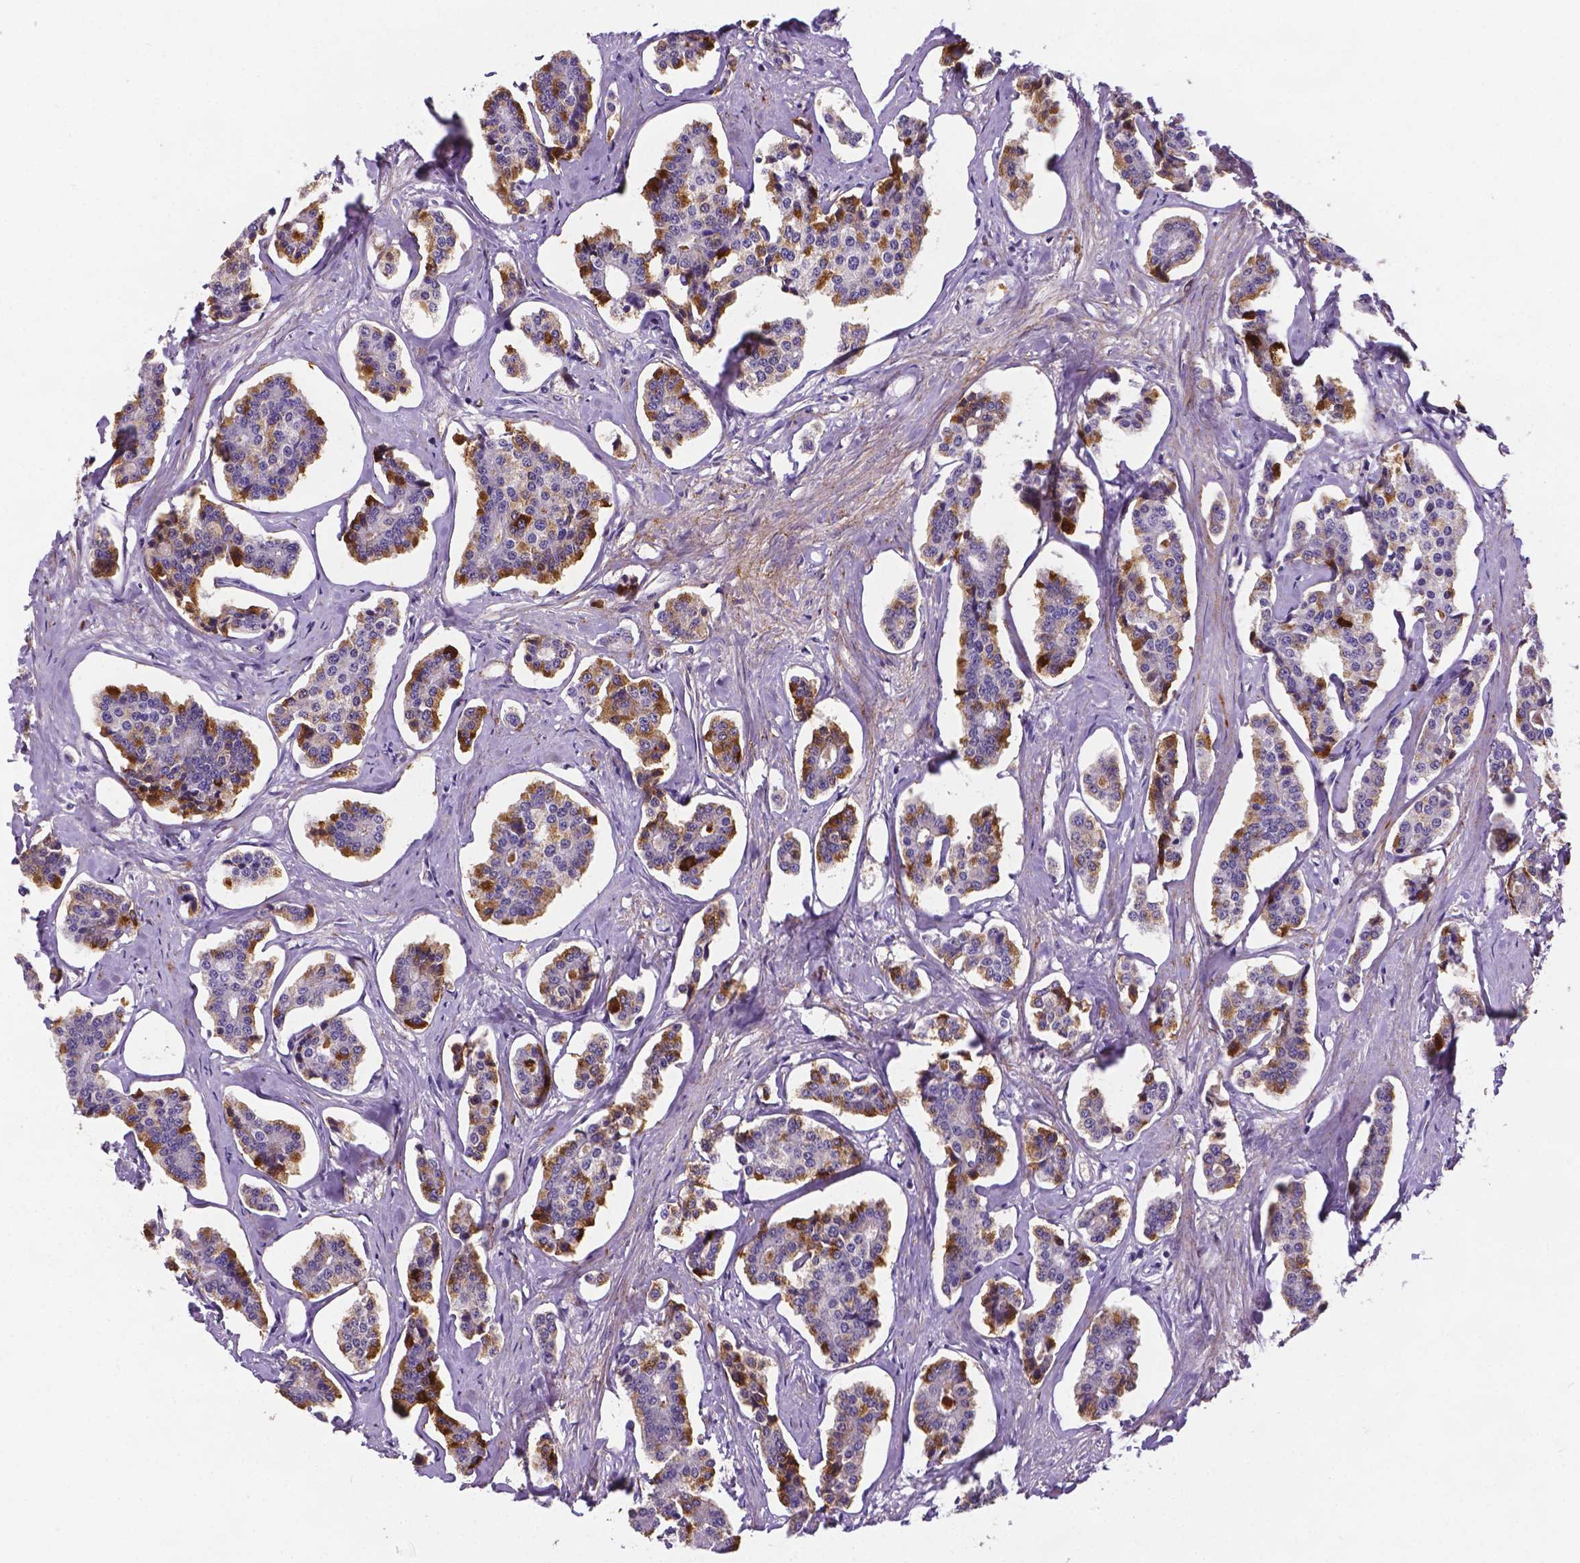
{"staining": {"intensity": "moderate", "quantity": "<25%", "location": "cytoplasmic/membranous"}, "tissue": "carcinoid", "cell_type": "Tumor cells", "image_type": "cancer", "snomed": [{"axis": "morphology", "description": "Carcinoid, malignant, NOS"}, {"axis": "topography", "description": "Small intestine"}], "caption": "Moderate cytoplasmic/membranous positivity is appreciated in about <25% of tumor cells in carcinoid.", "gene": "APOE", "patient": {"sex": "female", "age": 65}}